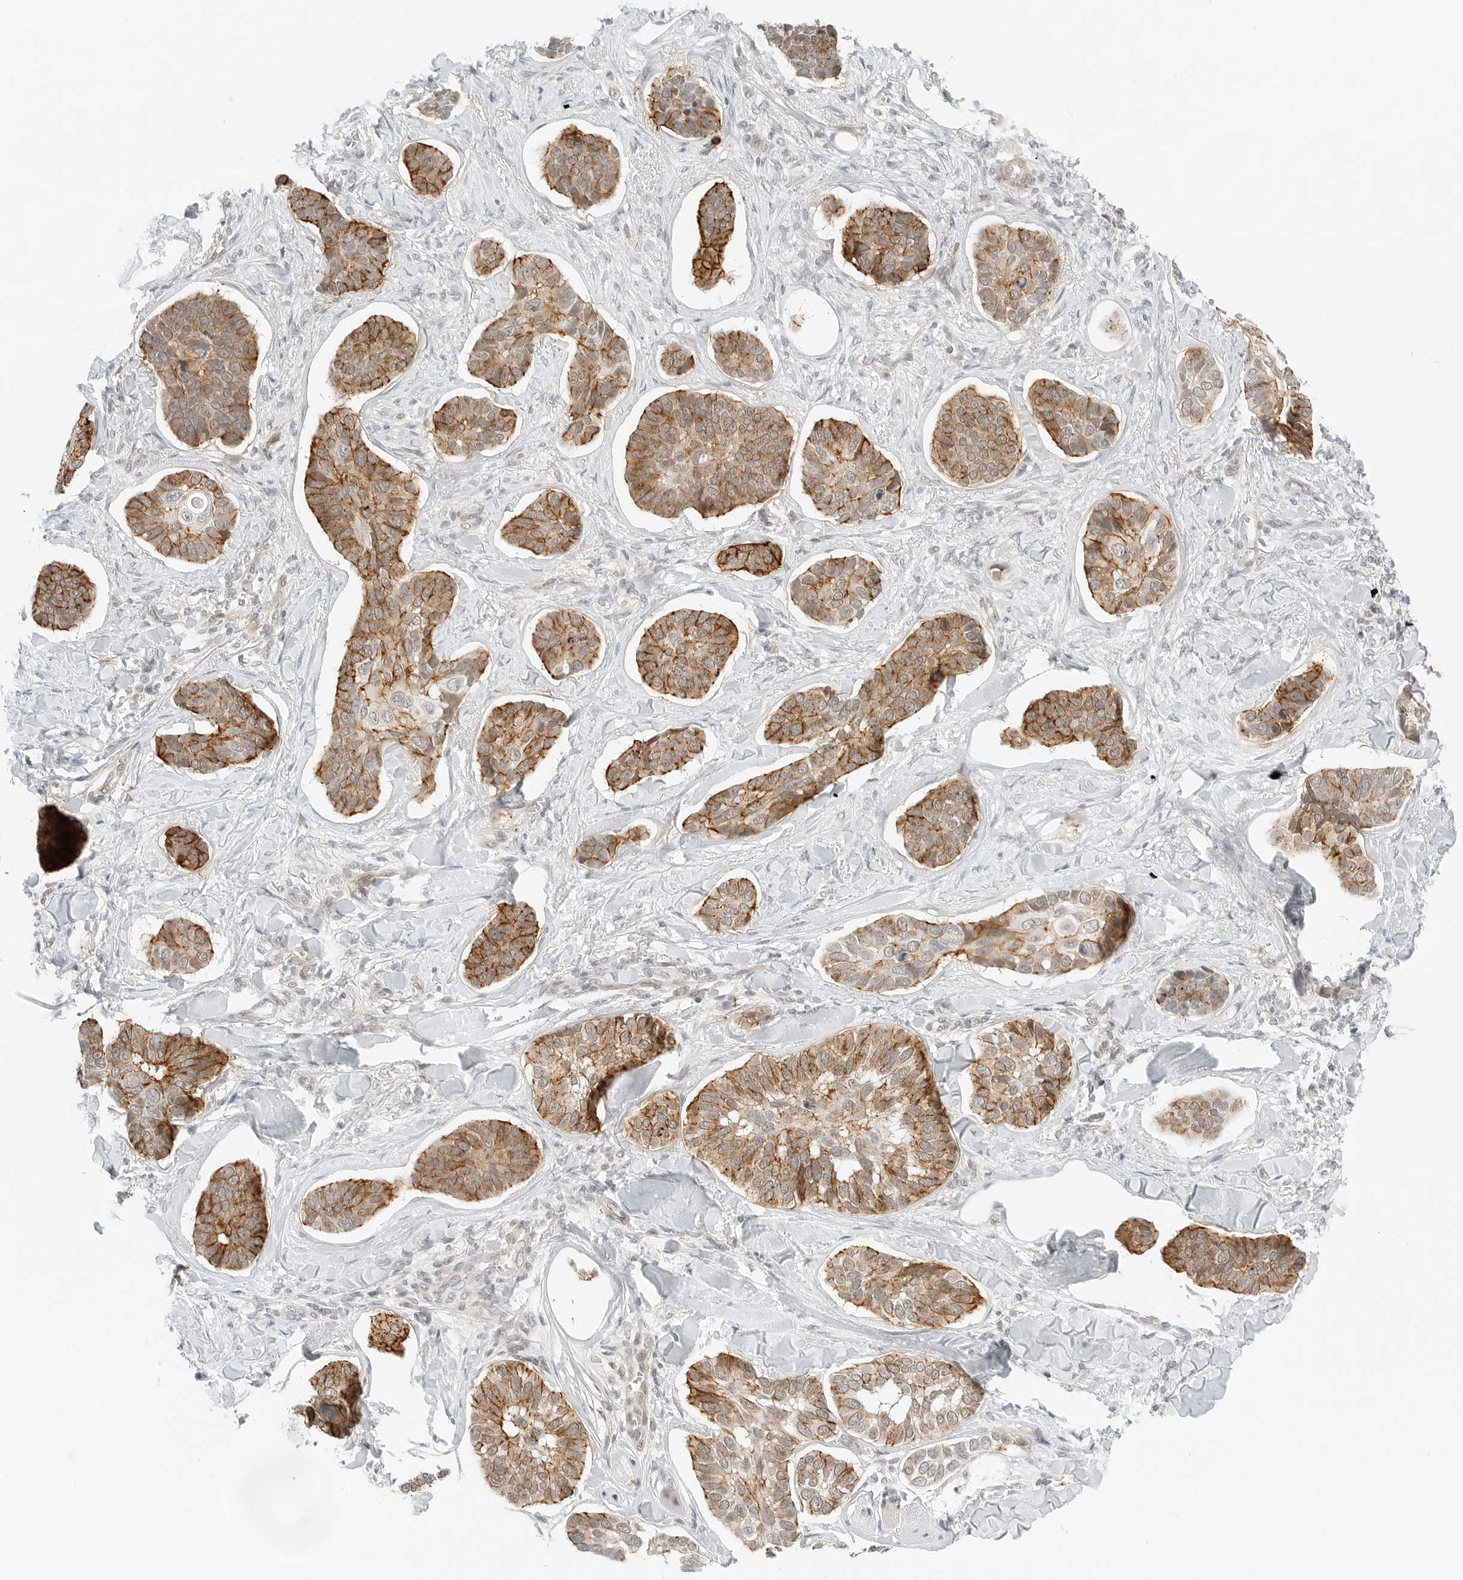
{"staining": {"intensity": "strong", "quantity": ">75%", "location": "cytoplasmic/membranous"}, "tissue": "skin cancer", "cell_type": "Tumor cells", "image_type": "cancer", "snomed": [{"axis": "morphology", "description": "Basal cell carcinoma"}, {"axis": "topography", "description": "Skin"}], "caption": "Immunohistochemical staining of human skin cancer exhibits strong cytoplasmic/membranous protein positivity in about >75% of tumor cells.", "gene": "NEO1", "patient": {"sex": "male", "age": 62}}